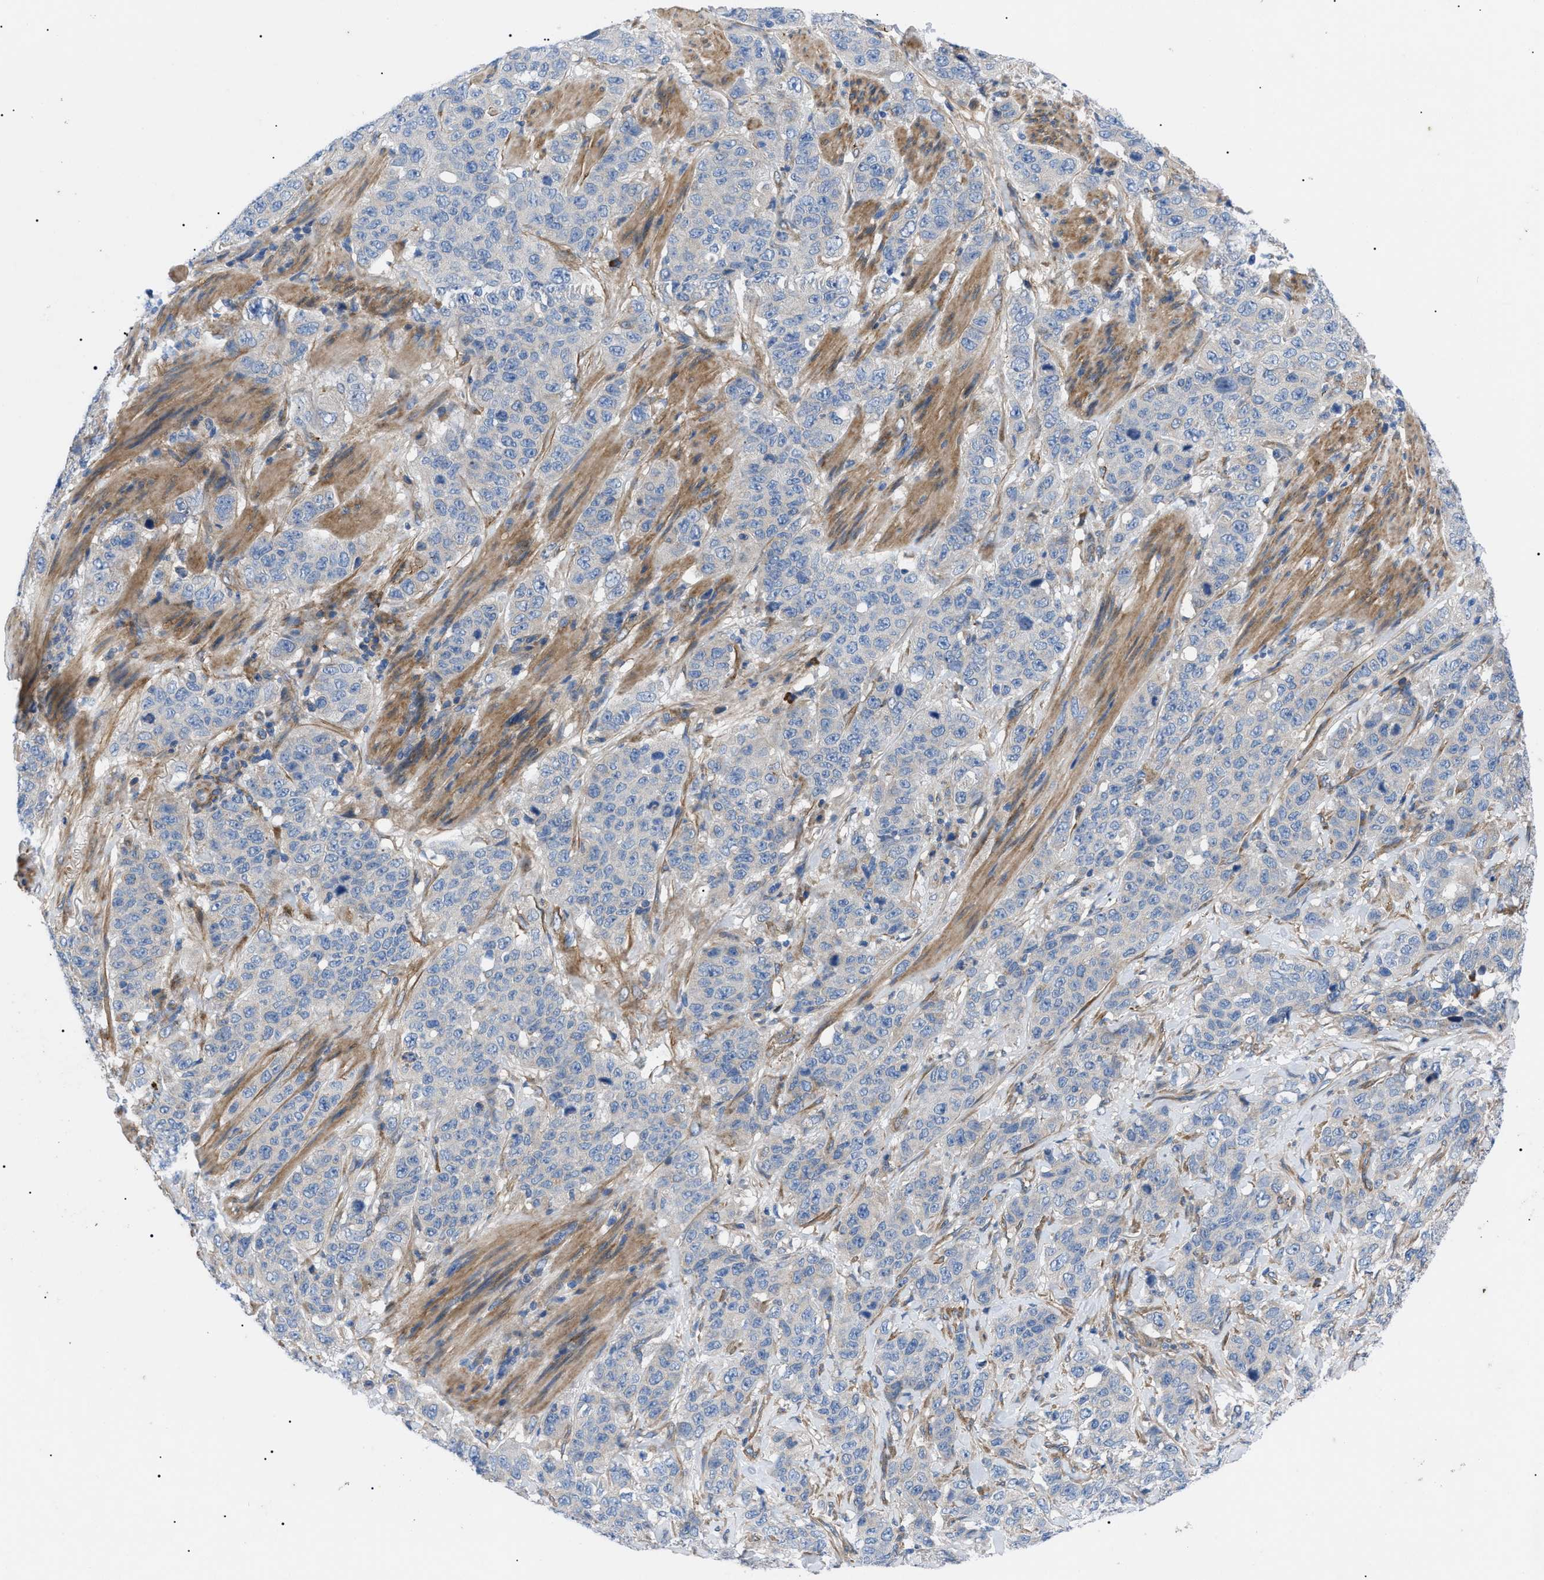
{"staining": {"intensity": "negative", "quantity": "none", "location": "none"}, "tissue": "stomach cancer", "cell_type": "Tumor cells", "image_type": "cancer", "snomed": [{"axis": "morphology", "description": "Adenocarcinoma, NOS"}, {"axis": "topography", "description": "Stomach"}], "caption": "Stomach adenocarcinoma was stained to show a protein in brown. There is no significant positivity in tumor cells.", "gene": "HSPB8", "patient": {"sex": "male", "age": 48}}